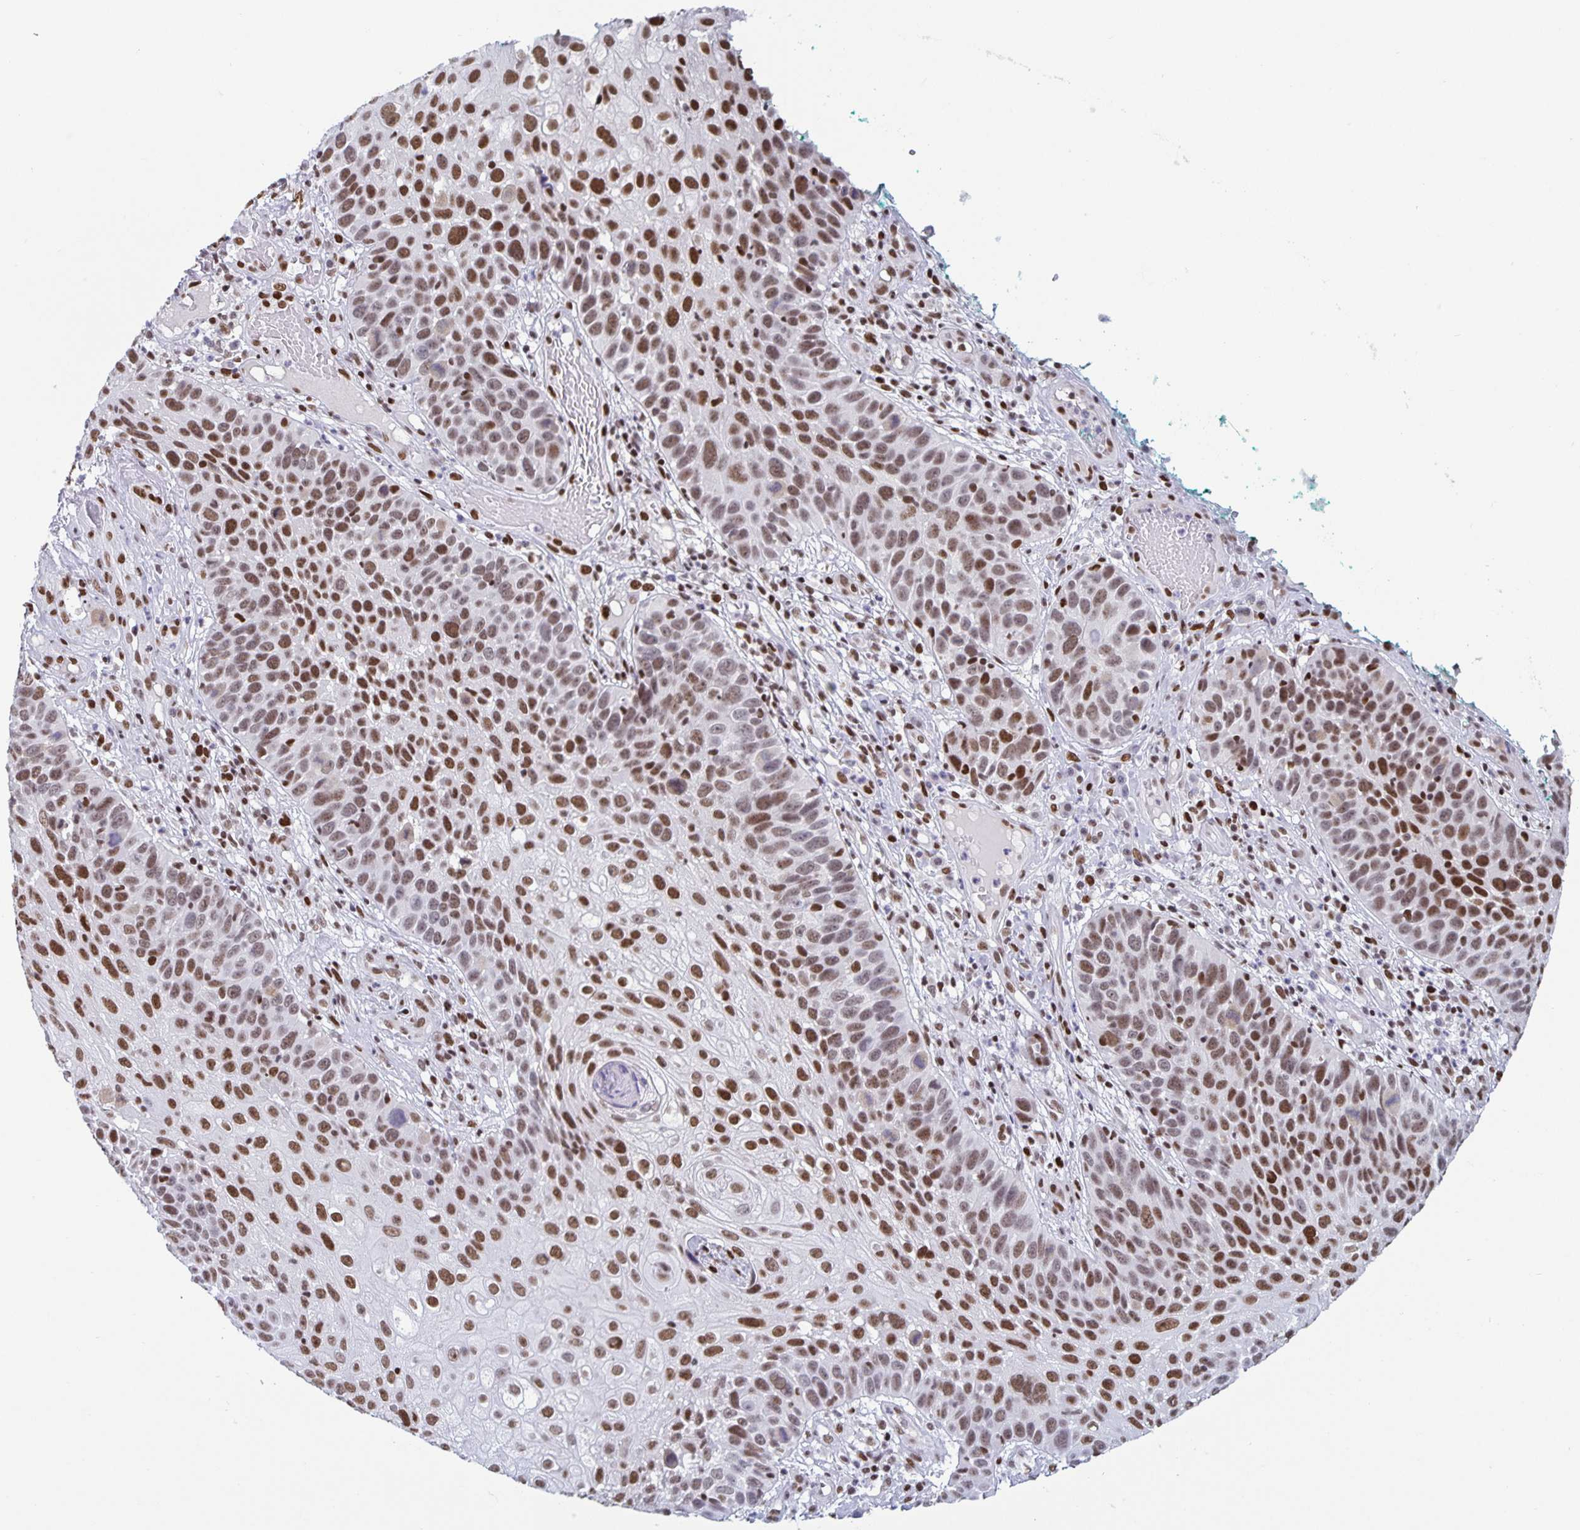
{"staining": {"intensity": "strong", "quantity": ">75%", "location": "nuclear"}, "tissue": "skin cancer", "cell_type": "Tumor cells", "image_type": "cancer", "snomed": [{"axis": "morphology", "description": "Squamous cell carcinoma, NOS"}, {"axis": "topography", "description": "Skin"}], "caption": "Immunohistochemistry (IHC) of skin cancer (squamous cell carcinoma) displays high levels of strong nuclear expression in approximately >75% of tumor cells.", "gene": "JUND", "patient": {"sex": "male", "age": 92}}